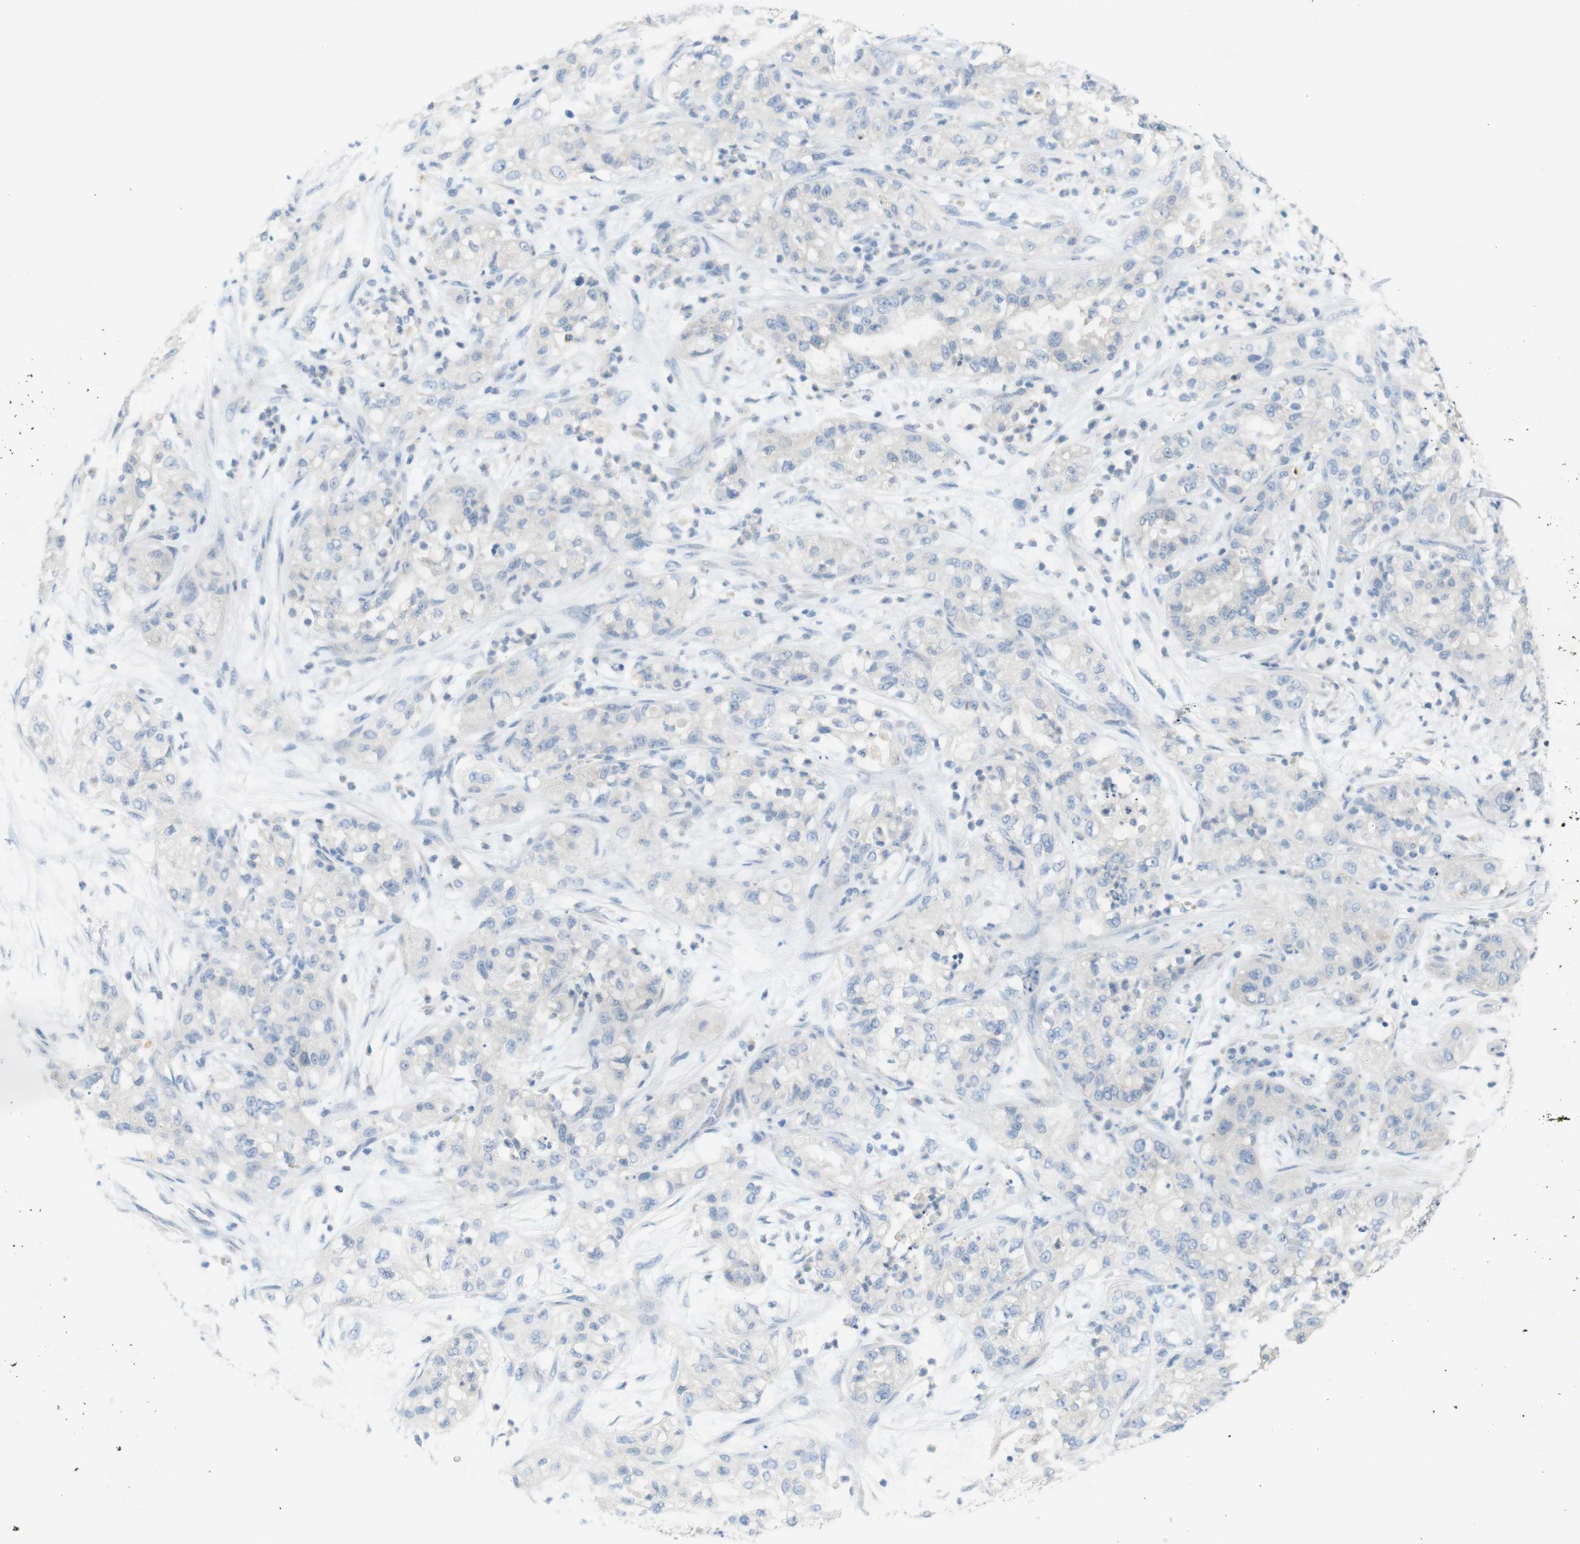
{"staining": {"intensity": "negative", "quantity": "none", "location": "none"}, "tissue": "pancreatic cancer", "cell_type": "Tumor cells", "image_type": "cancer", "snomed": [{"axis": "morphology", "description": "Adenocarcinoma, NOS"}, {"axis": "topography", "description": "Pancreas"}], "caption": "High power microscopy micrograph of an immunohistochemistry (IHC) image of pancreatic cancer, revealing no significant positivity in tumor cells. (DAB immunohistochemistry (IHC) with hematoxylin counter stain).", "gene": "LRRK2", "patient": {"sex": "female", "age": 78}}